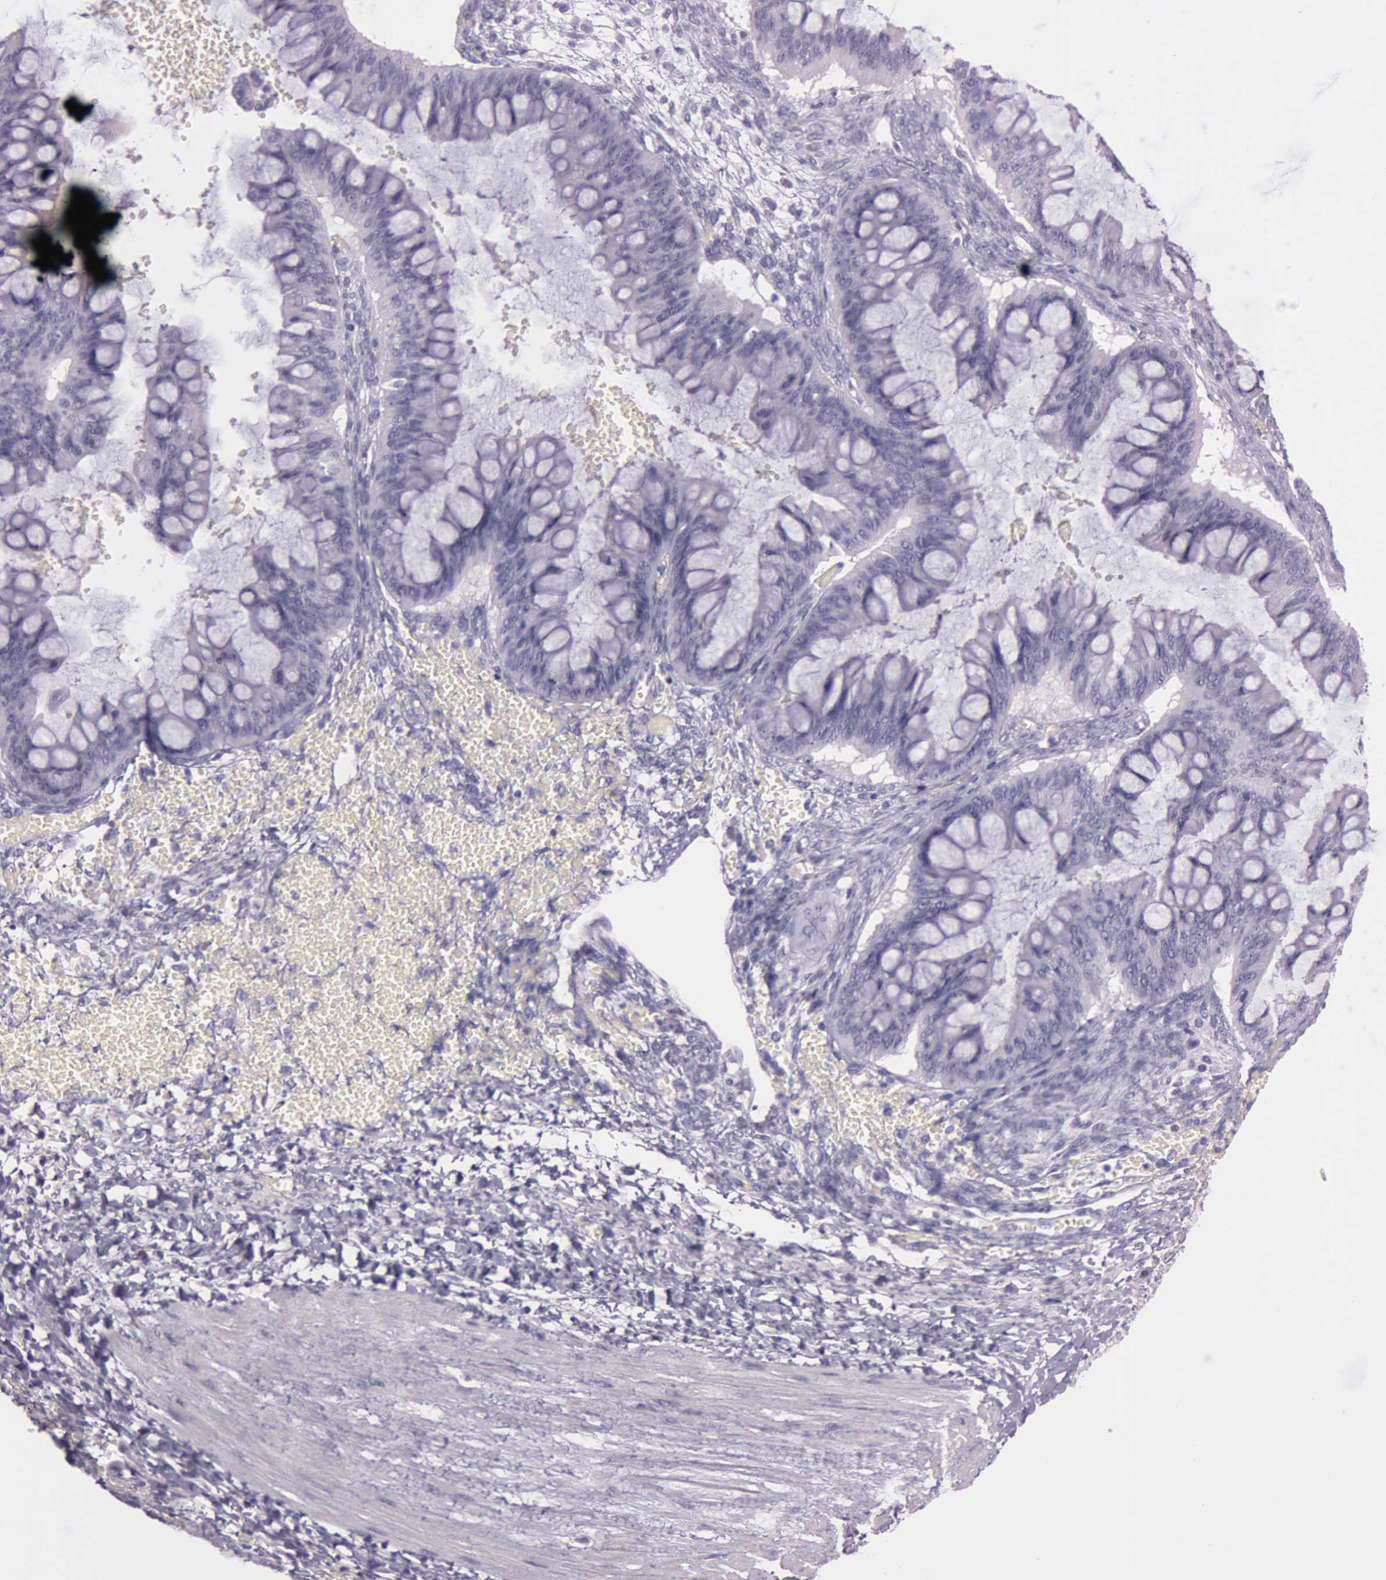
{"staining": {"intensity": "negative", "quantity": "none", "location": "none"}, "tissue": "ovarian cancer", "cell_type": "Tumor cells", "image_type": "cancer", "snomed": [{"axis": "morphology", "description": "Cystadenocarcinoma, mucinous, NOS"}, {"axis": "topography", "description": "Ovary"}], "caption": "Immunohistochemistry photomicrograph of human mucinous cystadenocarcinoma (ovarian) stained for a protein (brown), which shows no positivity in tumor cells.", "gene": "S100A7", "patient": {"sex": "female", "age": 73}}